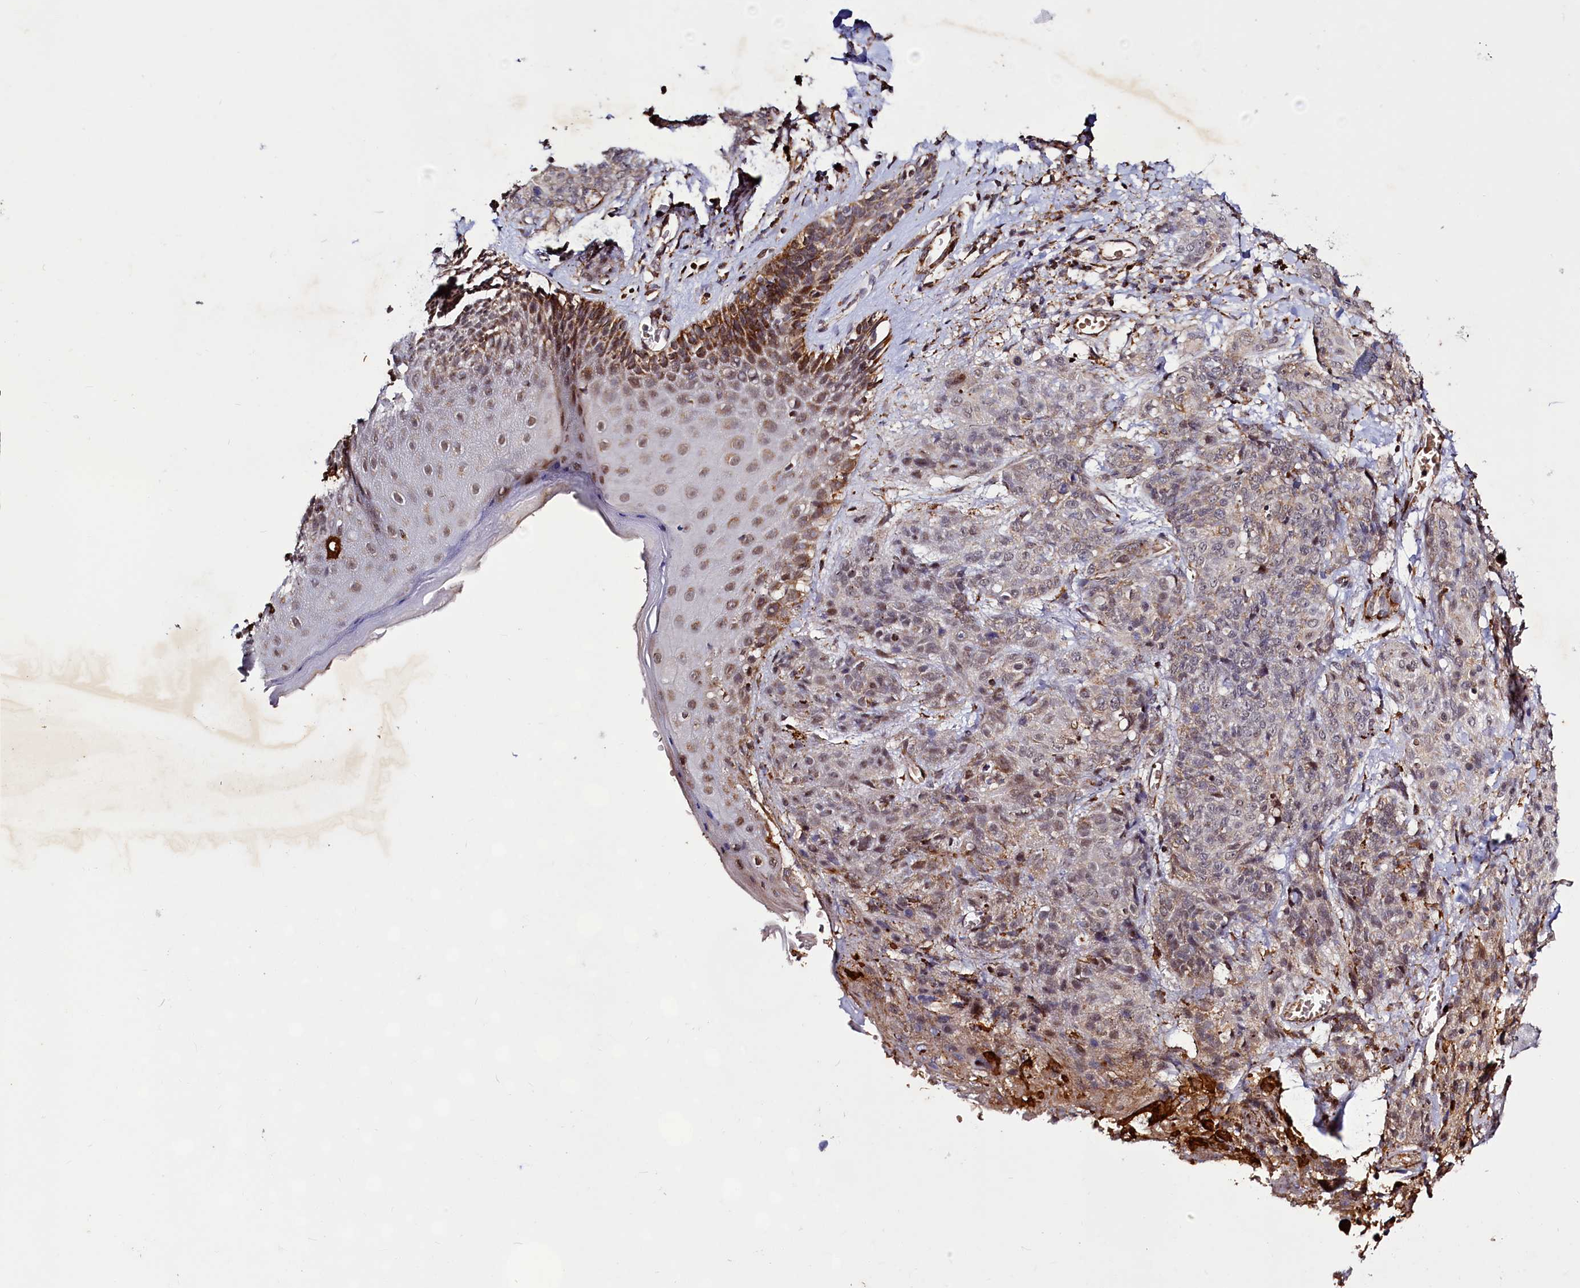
{"staining": {"intensity": "weak", "quantity": "25%-75%", "location": "cytoplasmic/membranous"}, "tissue": "skin cancer", "cell_type": "Tumor cells", "image_type": "cancer", "snomed": [{"axis": "morphology", "description": "Squamous cell carcinoma, NOS"}, {"axis": "topography", "description": "Skin"}, {"axis": "topography", "description": "Vulva"}], "caption": "Brown immunohistochemical staining in skin squamous cell carcinoma reveals weak cytoplasmic/membranous expression in approximately 25%-75% of tumor cells.", "gene": "DYNC2H1", "patient": {"sex": "female", "age": 85}}